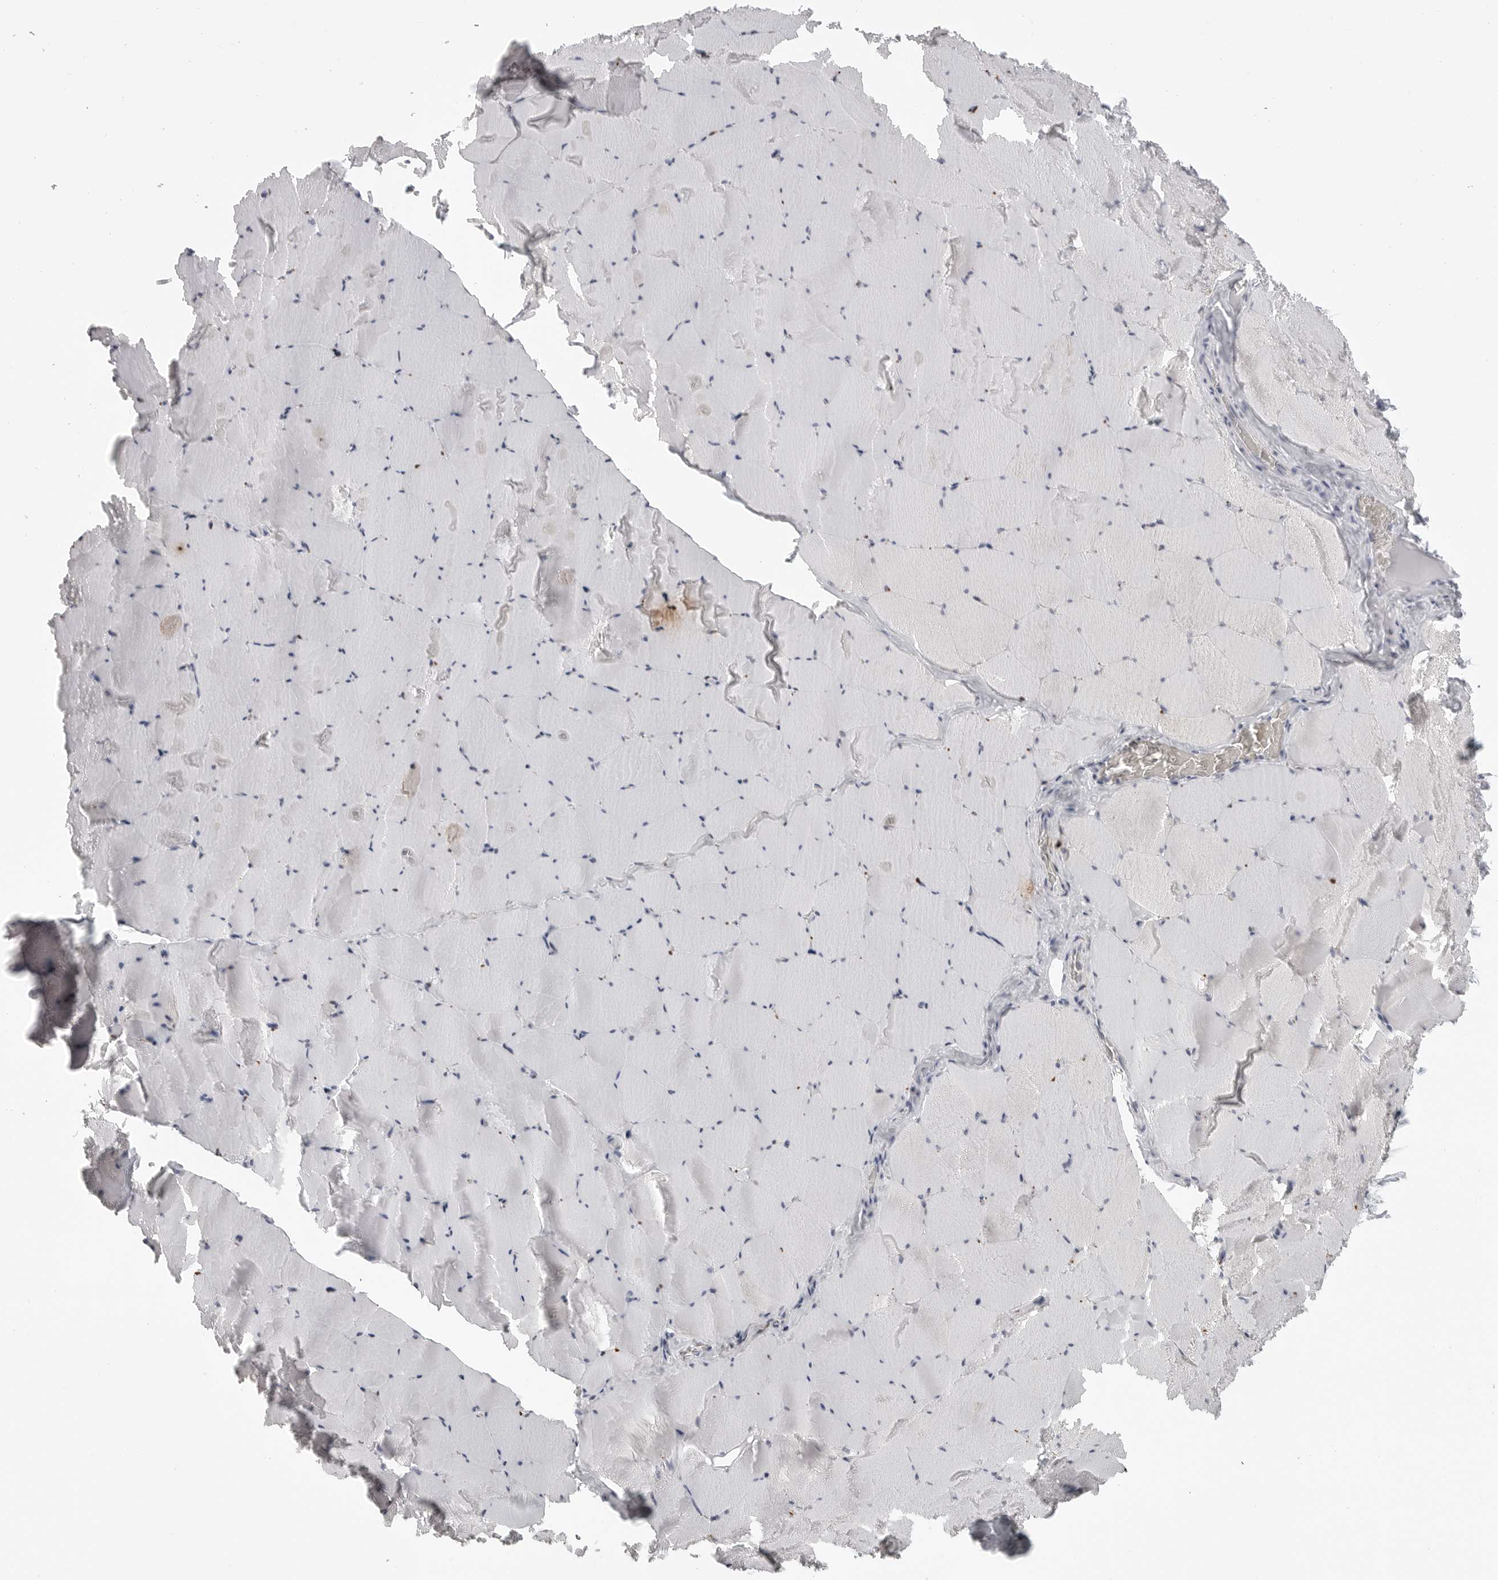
{"staining": {"intensity": "negative", "quantity": "none", "location": "none"}, "tissue": "skeletal muscle", "cell_type": "Myocytes", "image_type": "normal", "snomed": [{"axis": "morphology", "description": "Normal tissue, NOS"}, {"axis": "topography", "description": "Skeletal muscle"}], "caption": "A high-resolution image shows immunohistochemistry (IHC) staining of unremarkable skeletal muscle, which displays no significant positivity in myocytes. (IHC, brightfield microscopy, high magnification).", "gene": "PRSS1", "patient": {"sex": "male", "age": 62}}